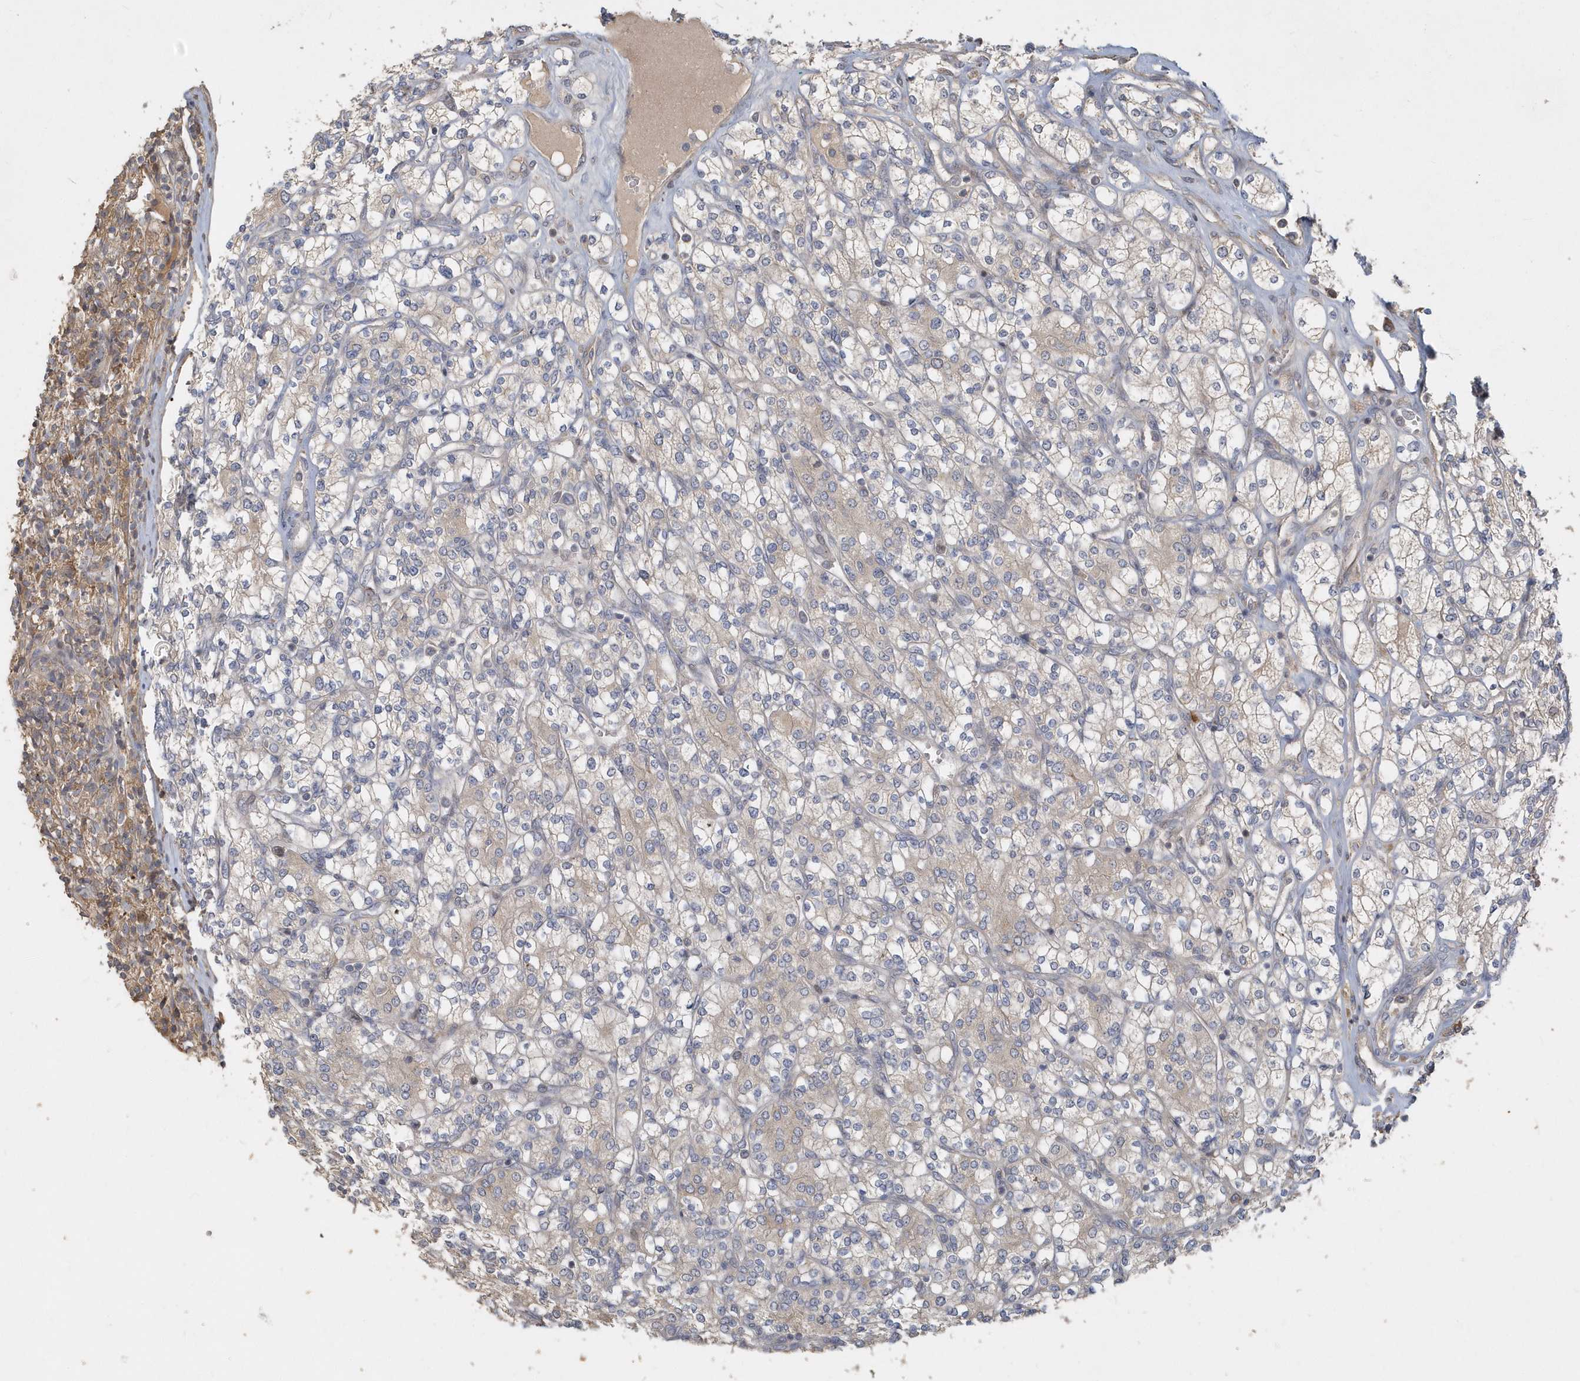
{"staining": {"intensity": "weak", "quantity": "25%-75%", "location": "cytoplasmic/membranous"}, "tissue": "renal cancer", "cell_type": "Tumor cells", "image_type": "cancer", "snomed": [{"axis": "morphology", "description": "Adenocarcinoma, NOS"}, {"axis": "topography", "description": "Kidney"}], "caption": "Renal cancer (adenocarcinoma) tissue demonstrates weak cytoplasmic/membranous expression in approximately 25%-75% of tumor cells", "gene": "TRAIP", "patient": {"sex": "male", "age": 77}}